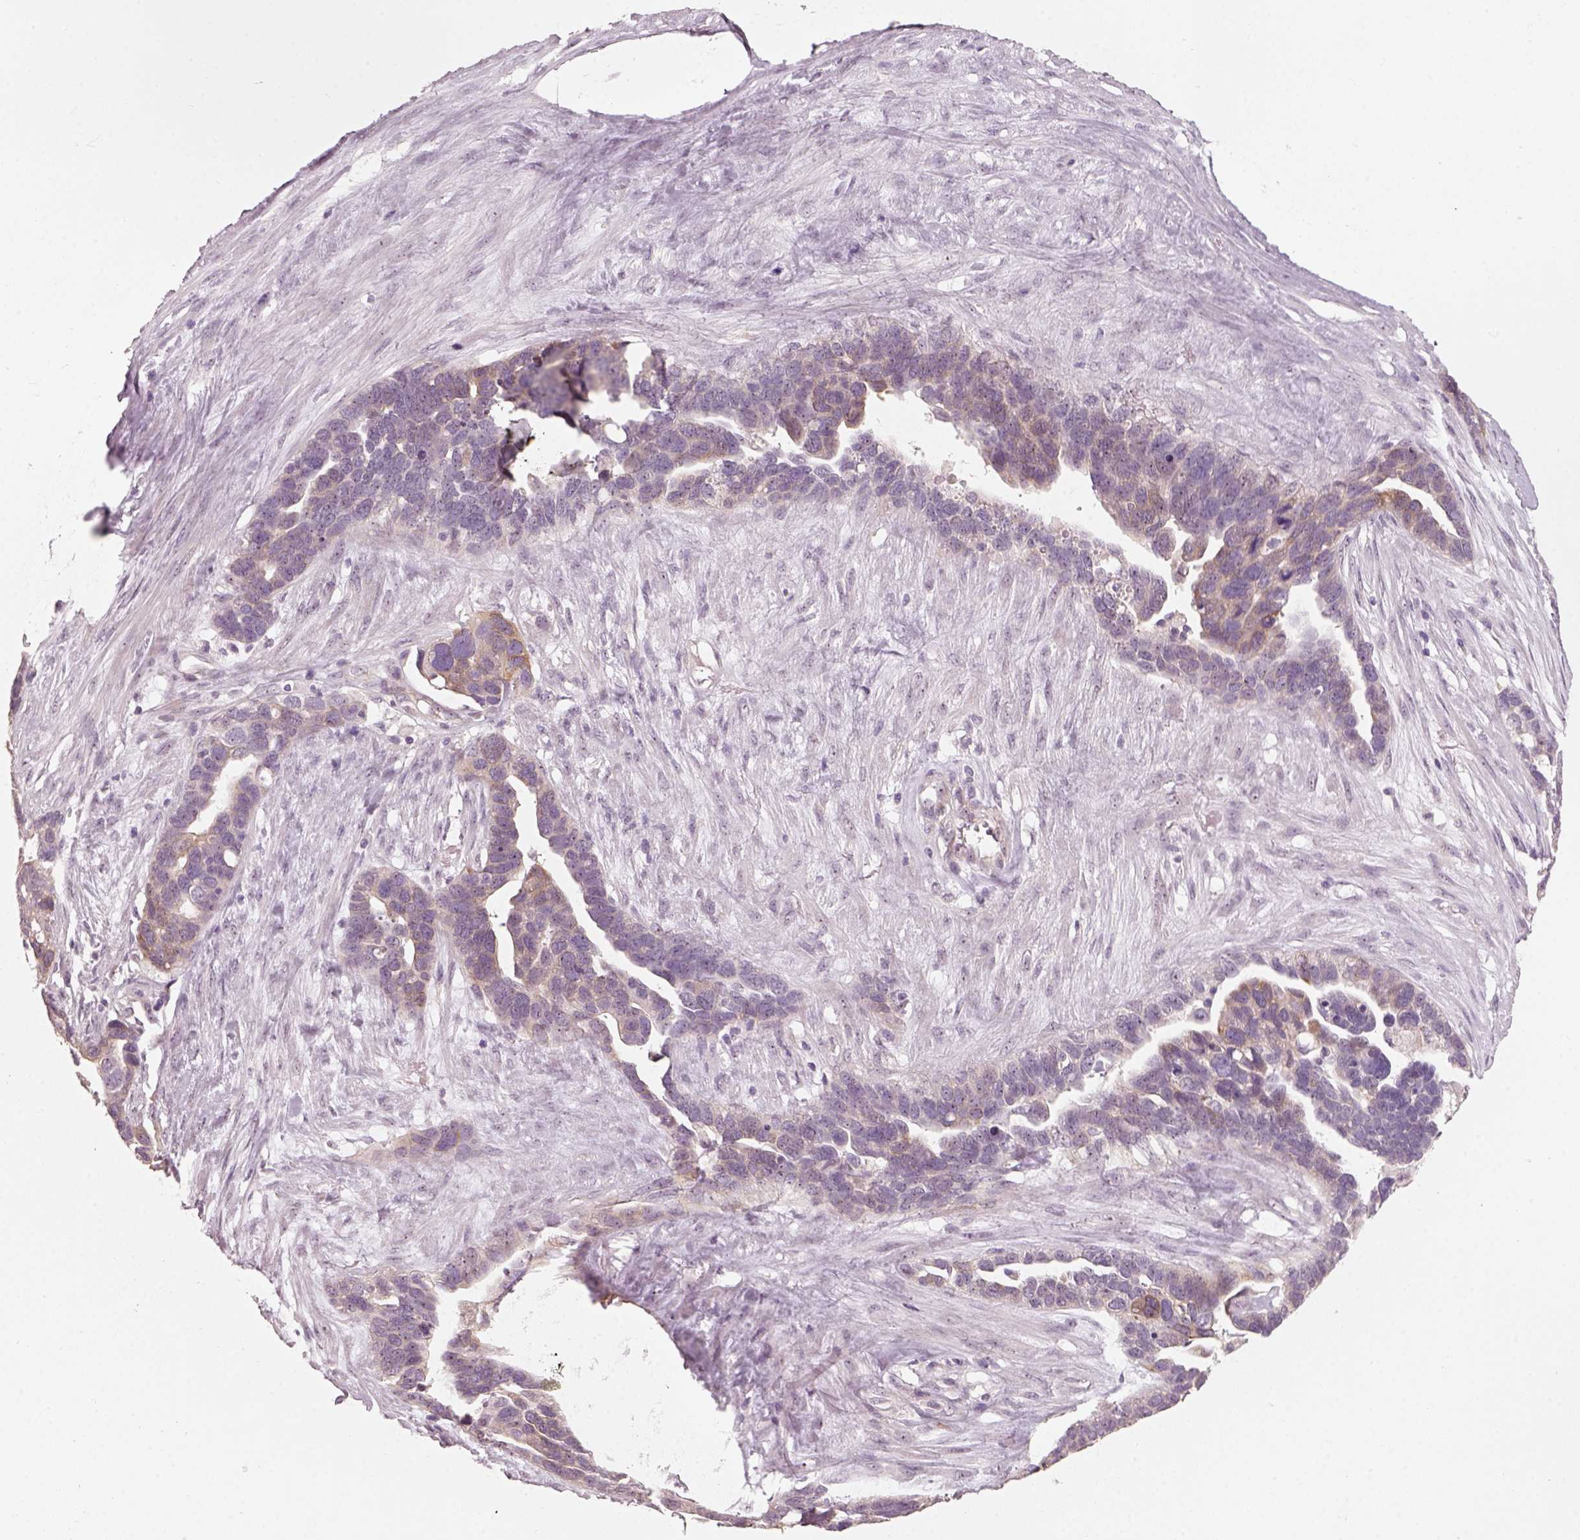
{"staining": {"intensity": "weak", "quantity": "<25%", "location": "cytoplasmic/membranous"}, "tissue": "ovarian cancer", "cell_type": "Tumor cells", "image_type": "cancer", "snomed": [{"axis": "morphology", "description": "Cystadenocarcinoma, serous, NOS"}, {"axis": "topography", "description": "Ovary"}], "caption": "A high-resolution micrograph shows immunohistochemistry staining of ovarian cancer, which exhibits no significant expression in tumor cells.", "gene": "CDS1", "patient": {"sex": "female", "age": 54}}